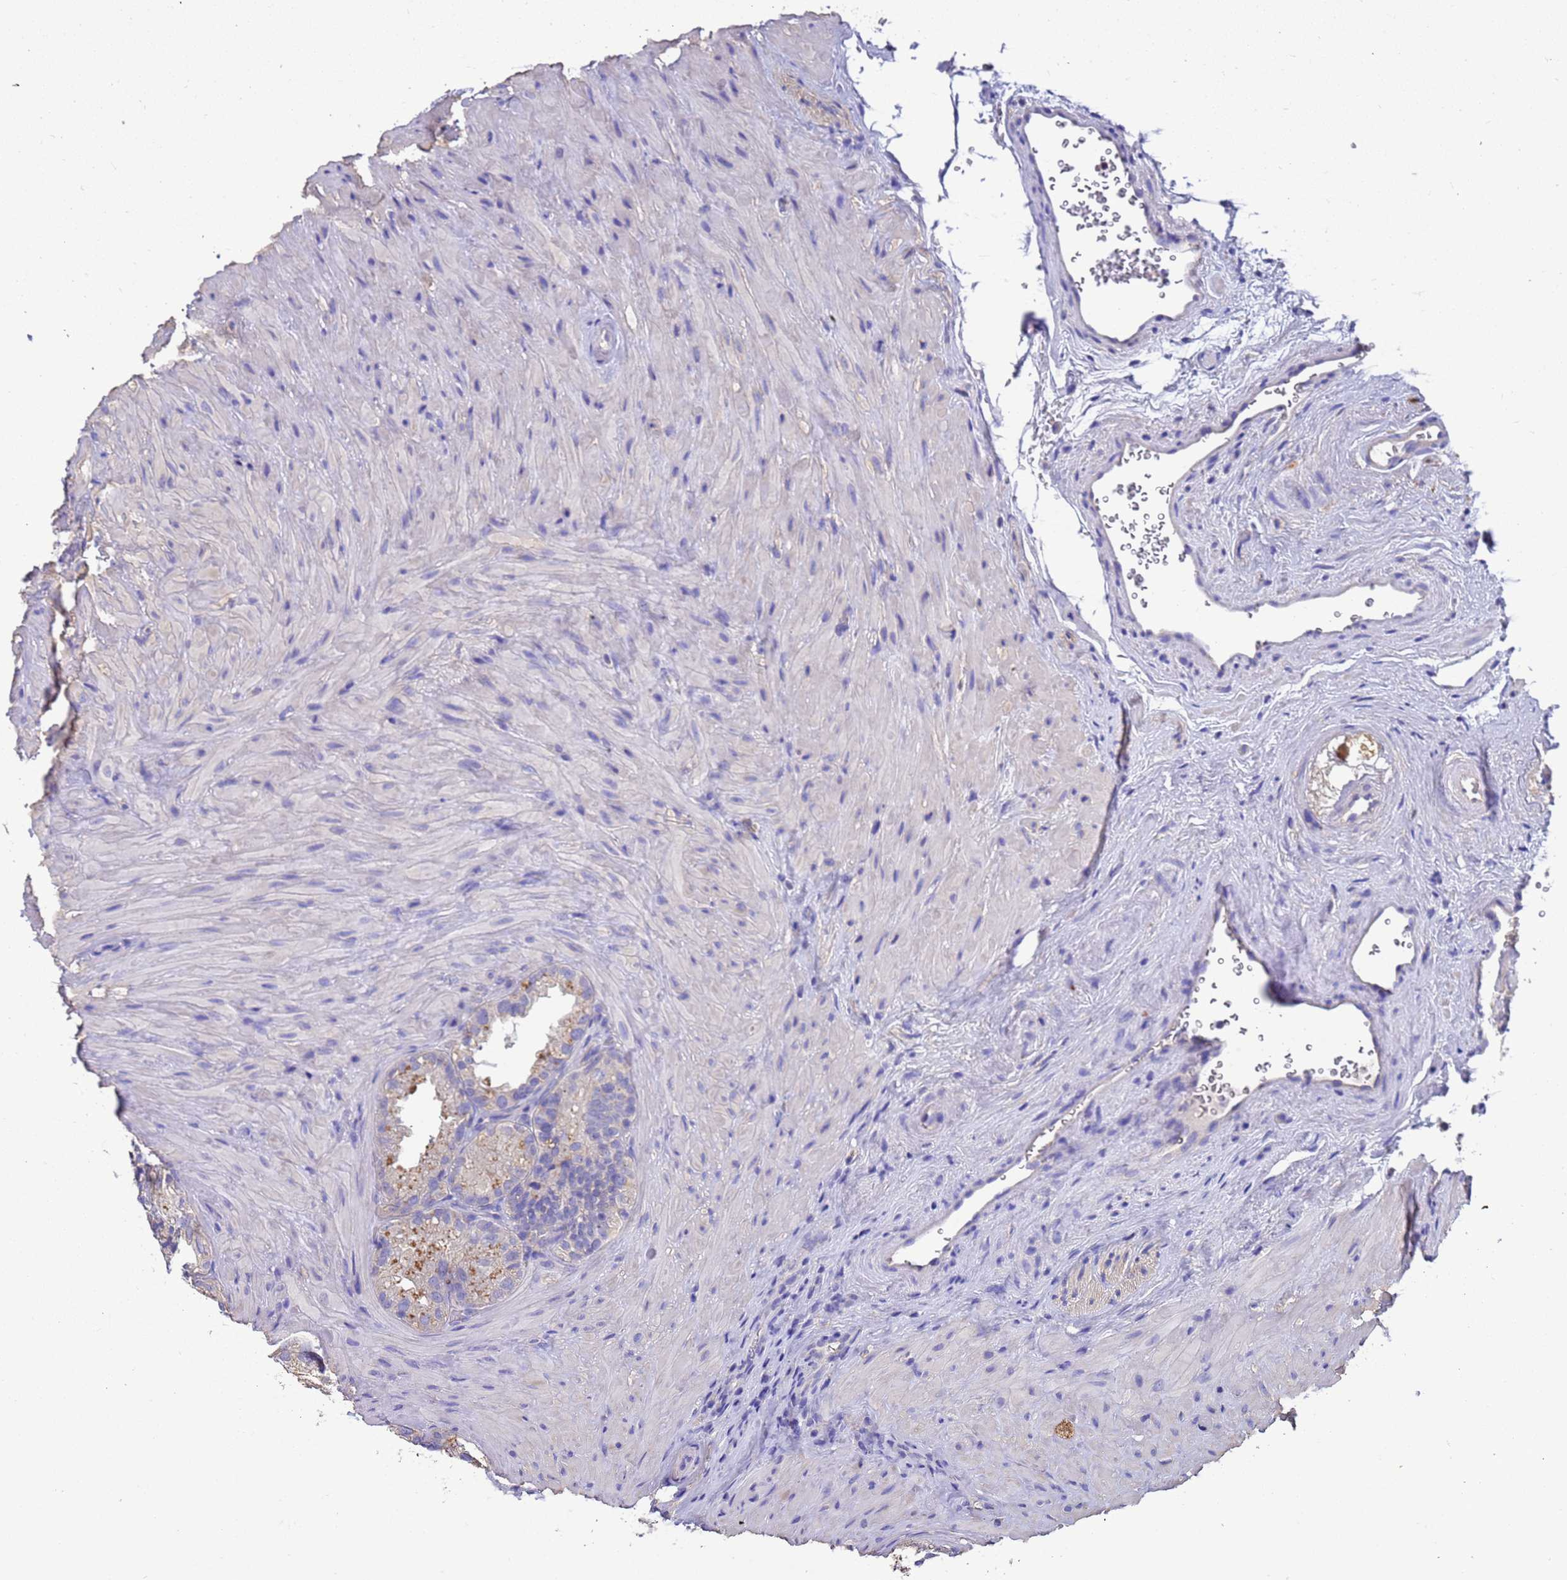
{"staining": {"intensity": "weak", "quantity": "<25%", "location": "cytoplasmic/membranous"}, "tissue": "seminal vesicle", "cell_type": "Glandular cells", "image_type": "normal", "snomed": [{"axis": "morphology", "description": "Normal tissue, NOS"}, {"axis": "topography", "description": "Seminal veicle"}], "caption": "A photomicrograph of seminal vesicle stained for a protein exhibits no brown staining in glandular cells. (DAB (3,3'-diaminobenzidine) immunohistochemistry (IHC), high magnification).", "gene": "SRL", "patient": {"sex": "male", "age": 60}}